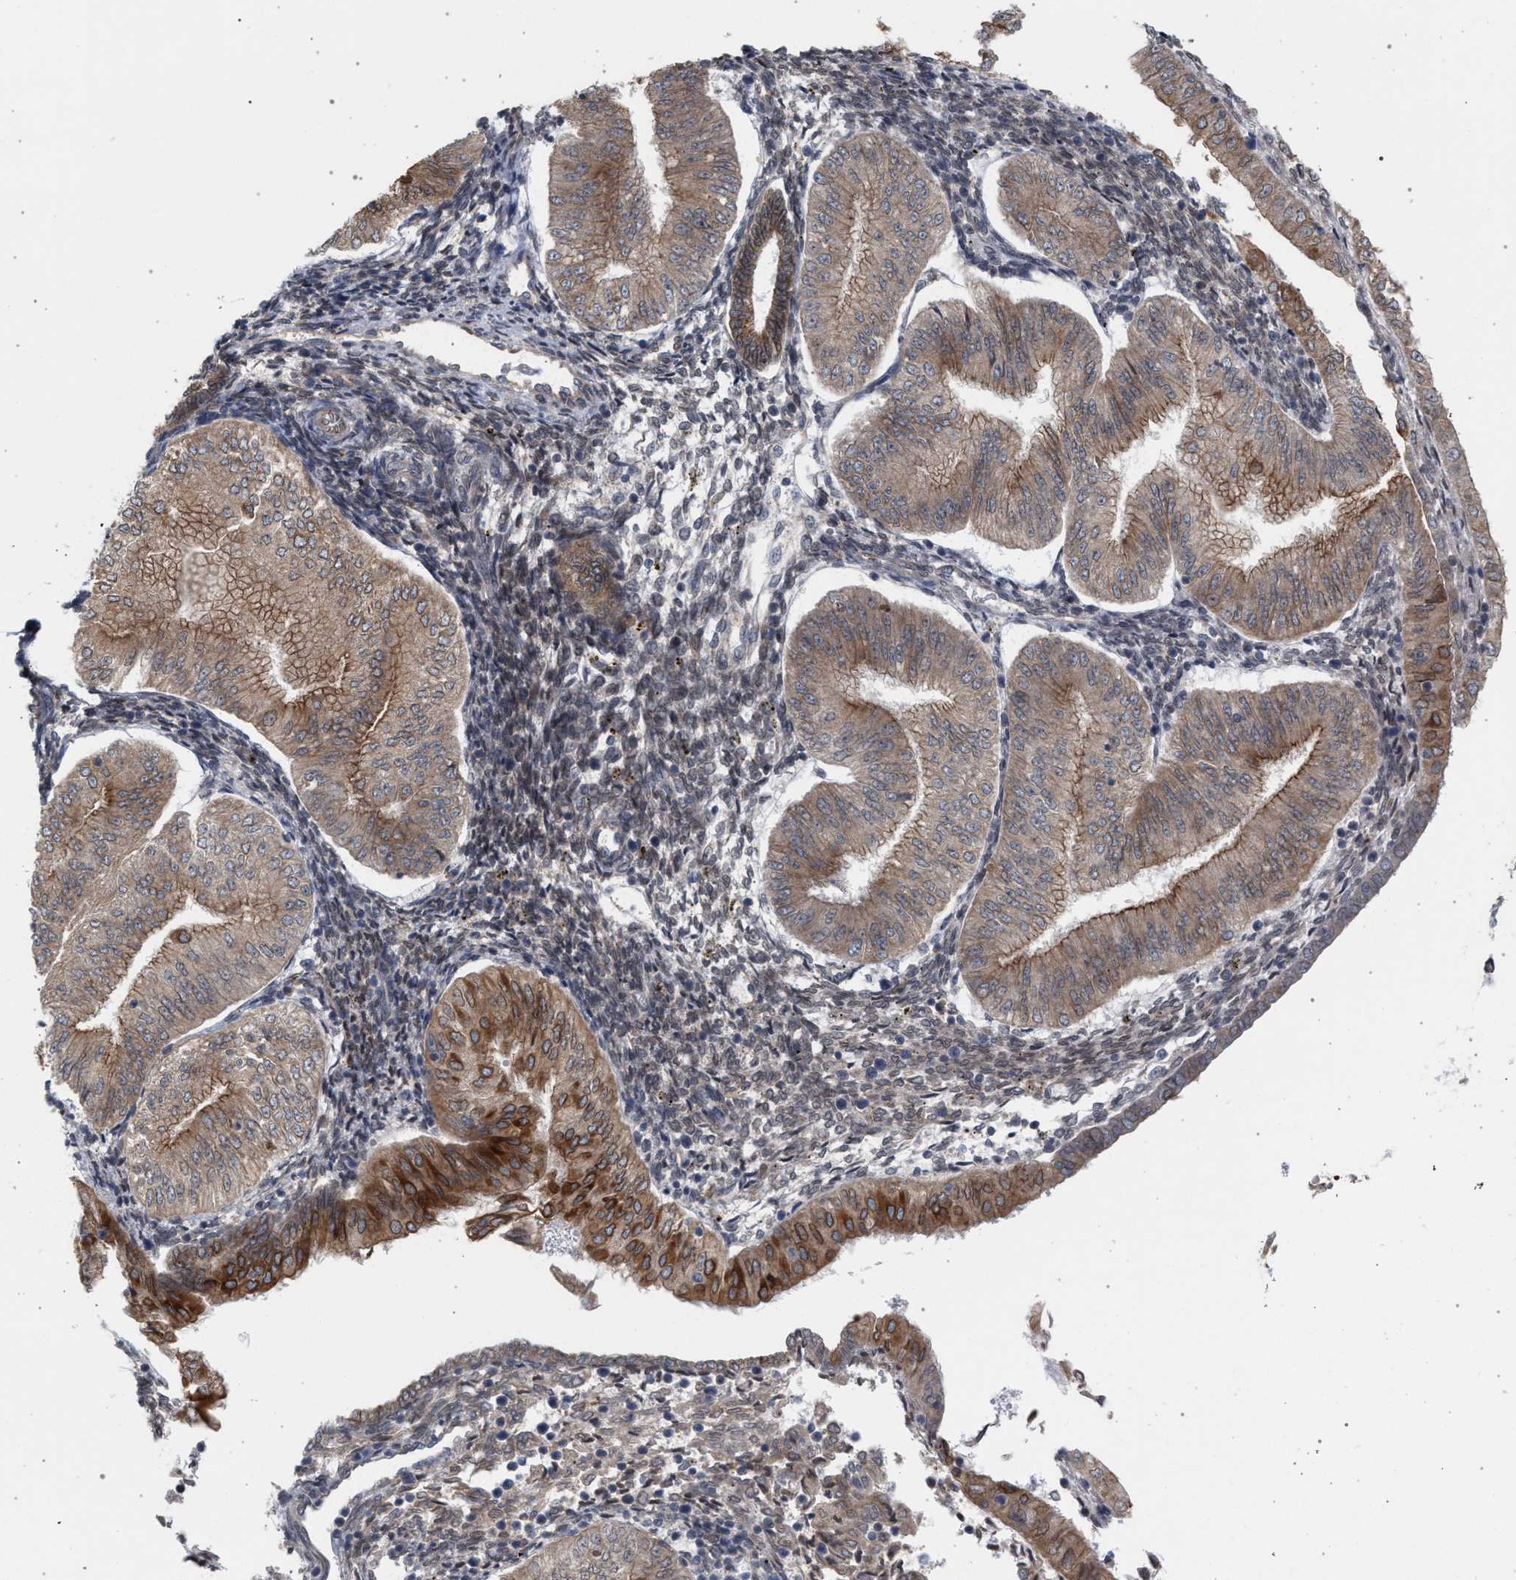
{"staining": {"intensity": "moderate", "quantity": ">75%", "location": "cytoplasmic/membranous"}, "tissue": "endometrial cancer", "cell_type": "Tumor cells", "image_type": "cancer", "snomed": [{"axis": "morphology", "description": "Normal tissue, NOS"}, {"axis": "morphology", "description": "Adenocarcinoma, NOS"}, {"axis": "topography", "description": "Endometrium"}], "caption": "An image of human endometrial cancer stained for a protein displays moderate cytoplasmic/membranous brown staining in tumor cells.", "gene": "ARPC5L", "patient": {"sex": "female", "age": 53}}